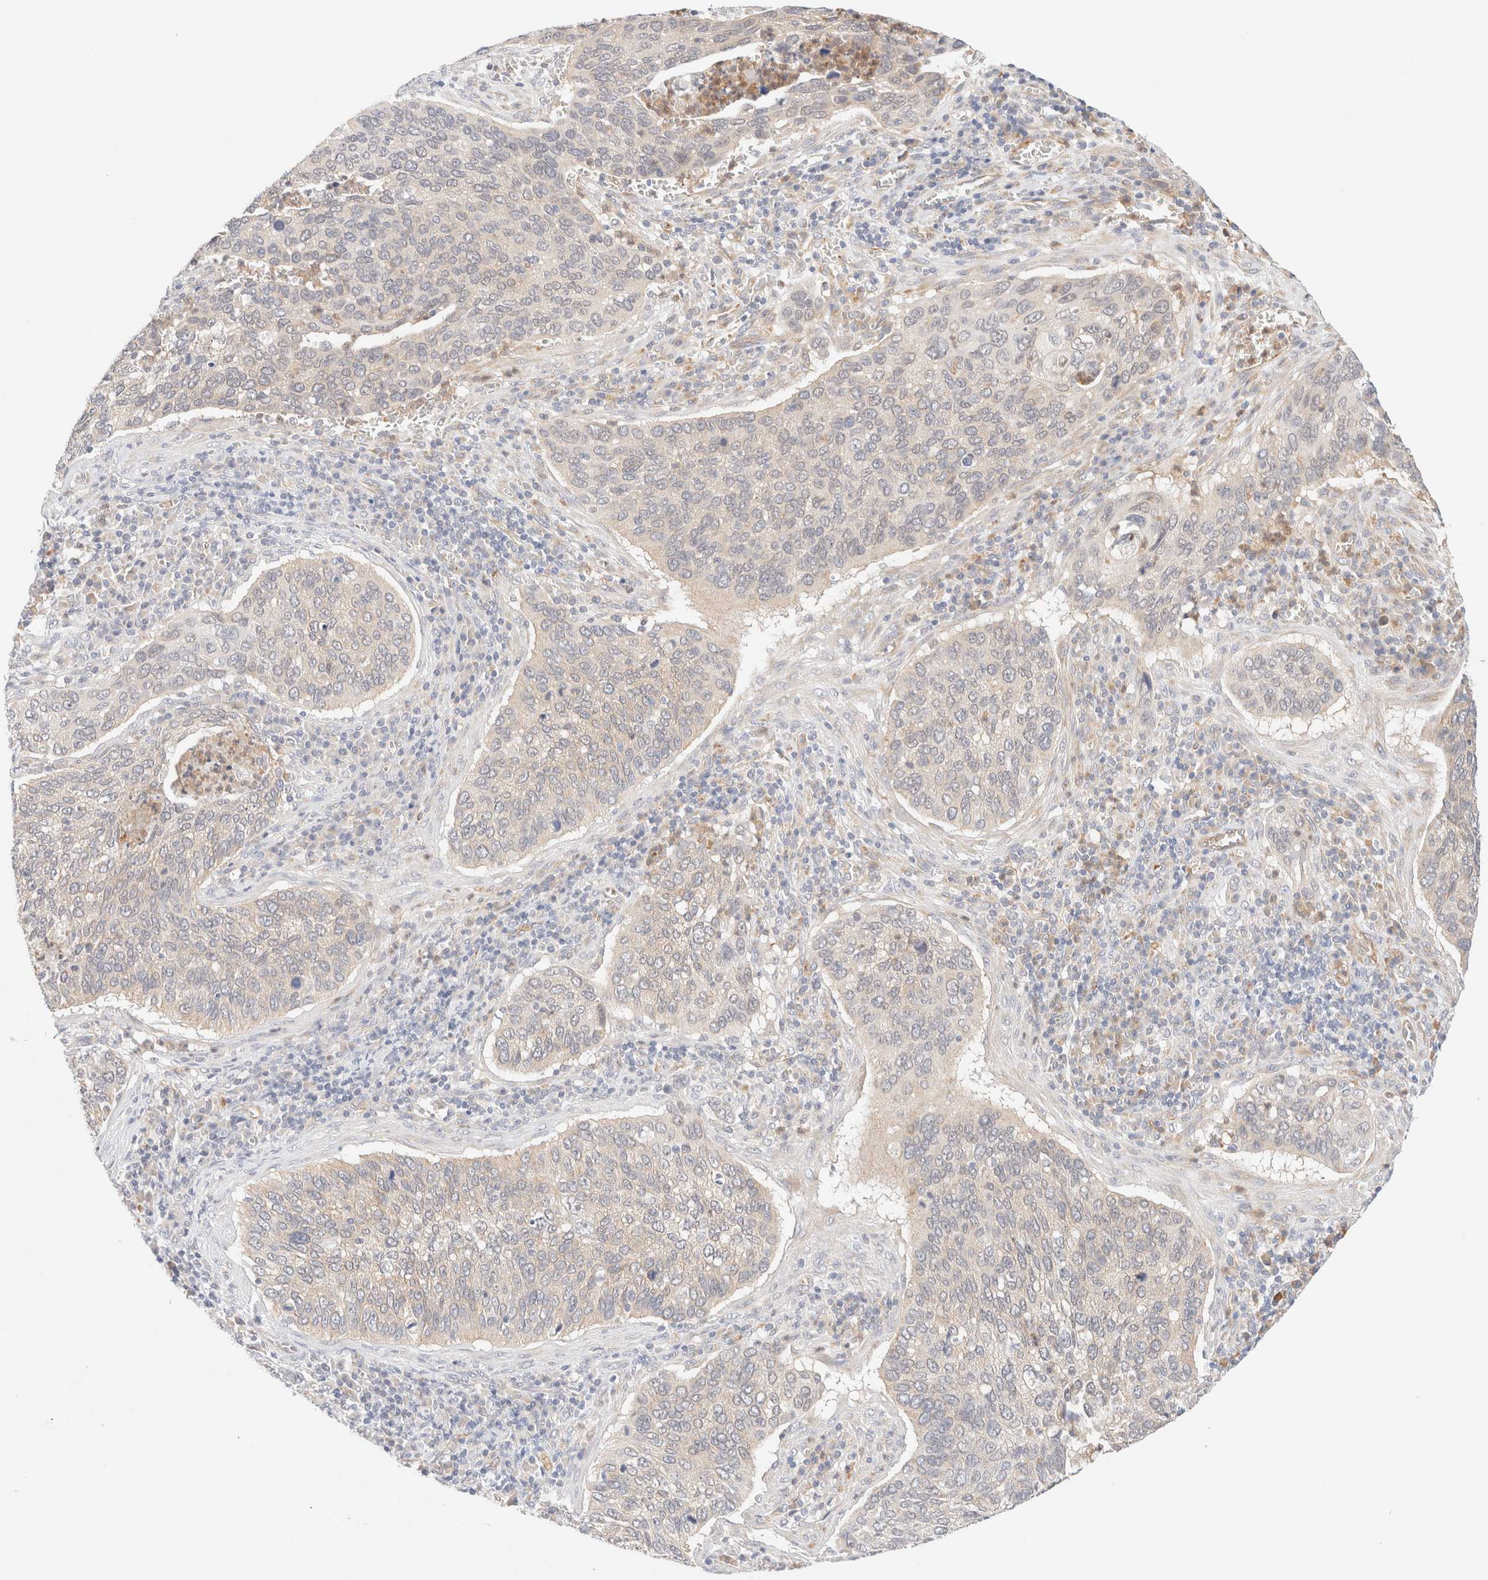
{"staining": {"intensity": "negative", "quantity": "none", "location": "none"}, "tissue": "cervical cancer", "cell_type": "Tumor cells", "image_type": "cancer", "snomed": [{"axis": "morphology", "description": "Squamous cell carcinoma, NOS"}, {"axis": "topography", "description": "Cervix"}], "caption": "An image of human cervical cancer is negative for staining in tumor cells.", "gene": "UNC13B", "patient": {"sex": "female", "age": 53}}